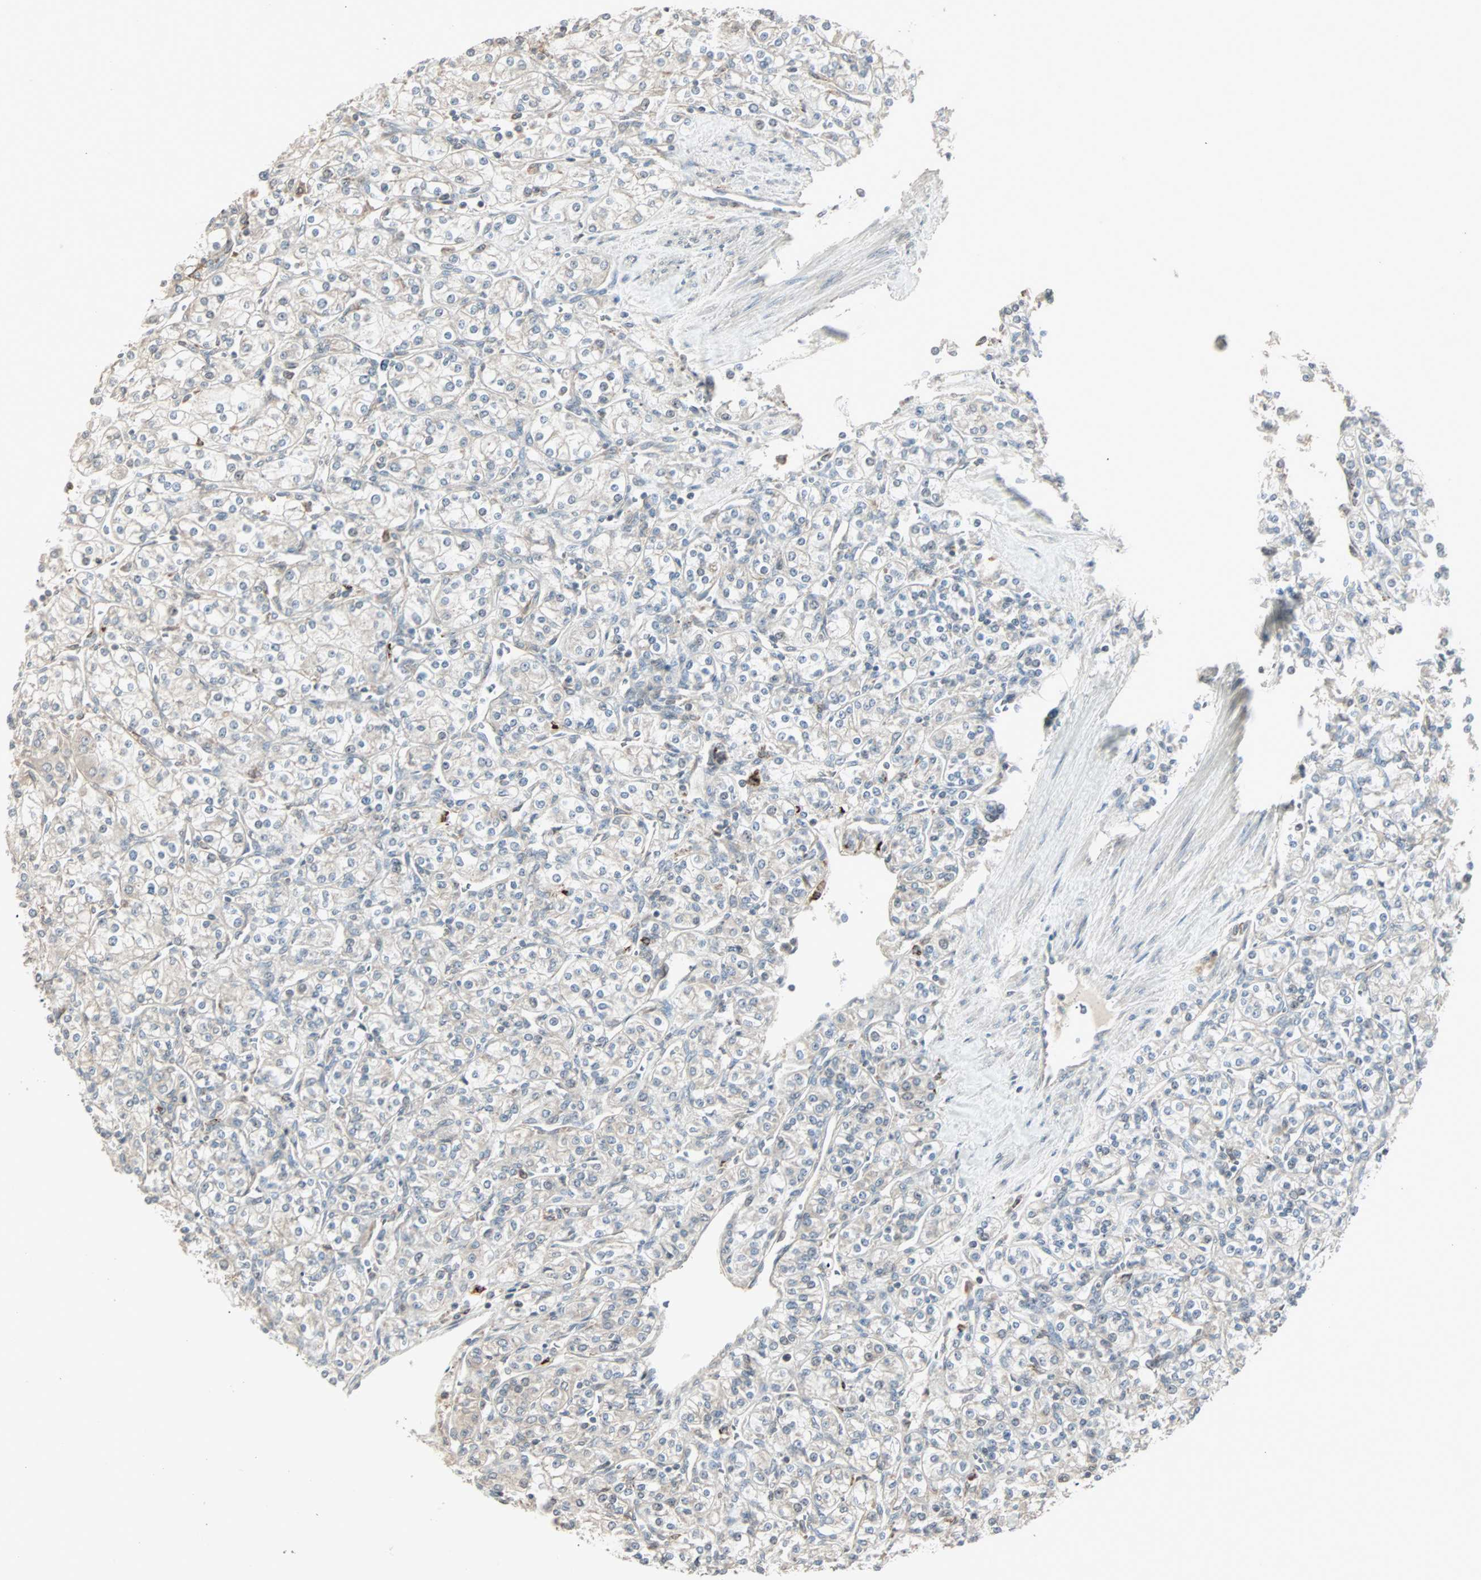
{"staining": {"intensity": "weak", "quantity": "25%-75%", "location": "cytoplasmic/membranous"}, "tissue": "renal cancer", "cell_type": "Tumor cells", "image_type": "cancer", "snomed": [{"axis": "morphology", "description": "Adenocarcinoma, NOS"}, {"axis": "topography", "description": "Kidney"}], "caption": "Renal cancer (adenocarcinoma) stained for a protein demonstrates weak cytoplasmic/membranous positivity in tumor cells.", "gene": "KDM4A", "patient": {"sex": "male", "age": 77}}